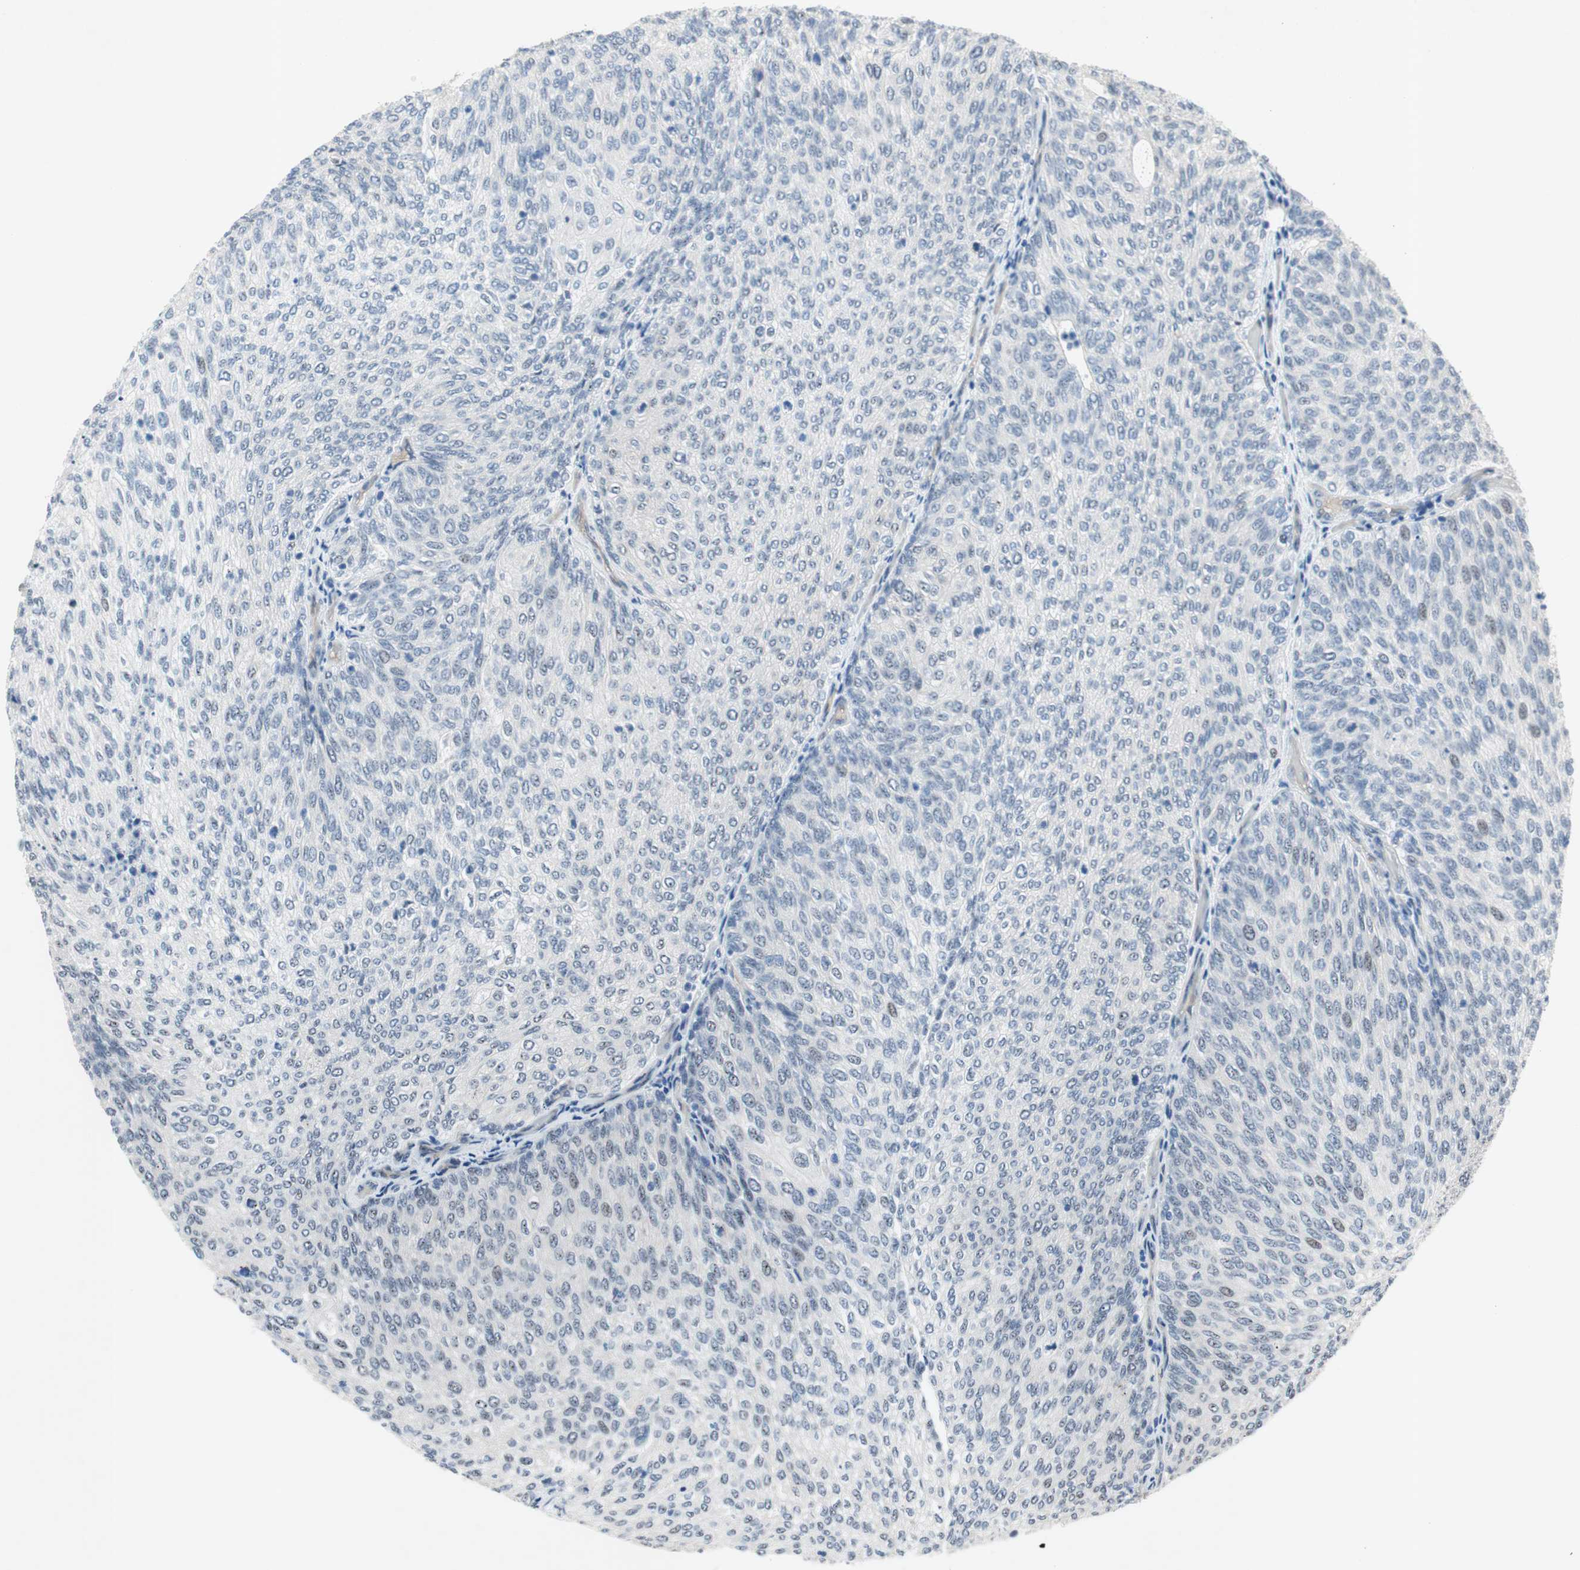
{"staining": {"intensity": "weak", "quantity": "25%-75%", "location": "nuclear"}, "tissue": "urothelial cancer", "cell_type": "Tumor cells", "image_type": "cancer", "snomed": [{"axis": "morphology", "description": "Urothelial carcinoma, Low grade"}, {"axis": "topography", "description": "Urinary bladder"}], "caption": "Immunohistochemistry (IHC) histopathology image of neoplastic tissue: urothelial cancer stained using immunohistochemistry (IHC) shows low levels of weak protein expression localized specifically in the nuclear of tumor cells, appearing as a nuclear brown color.", "gene": "SOX7", "patient": {"sex": "female", "age": 79}}